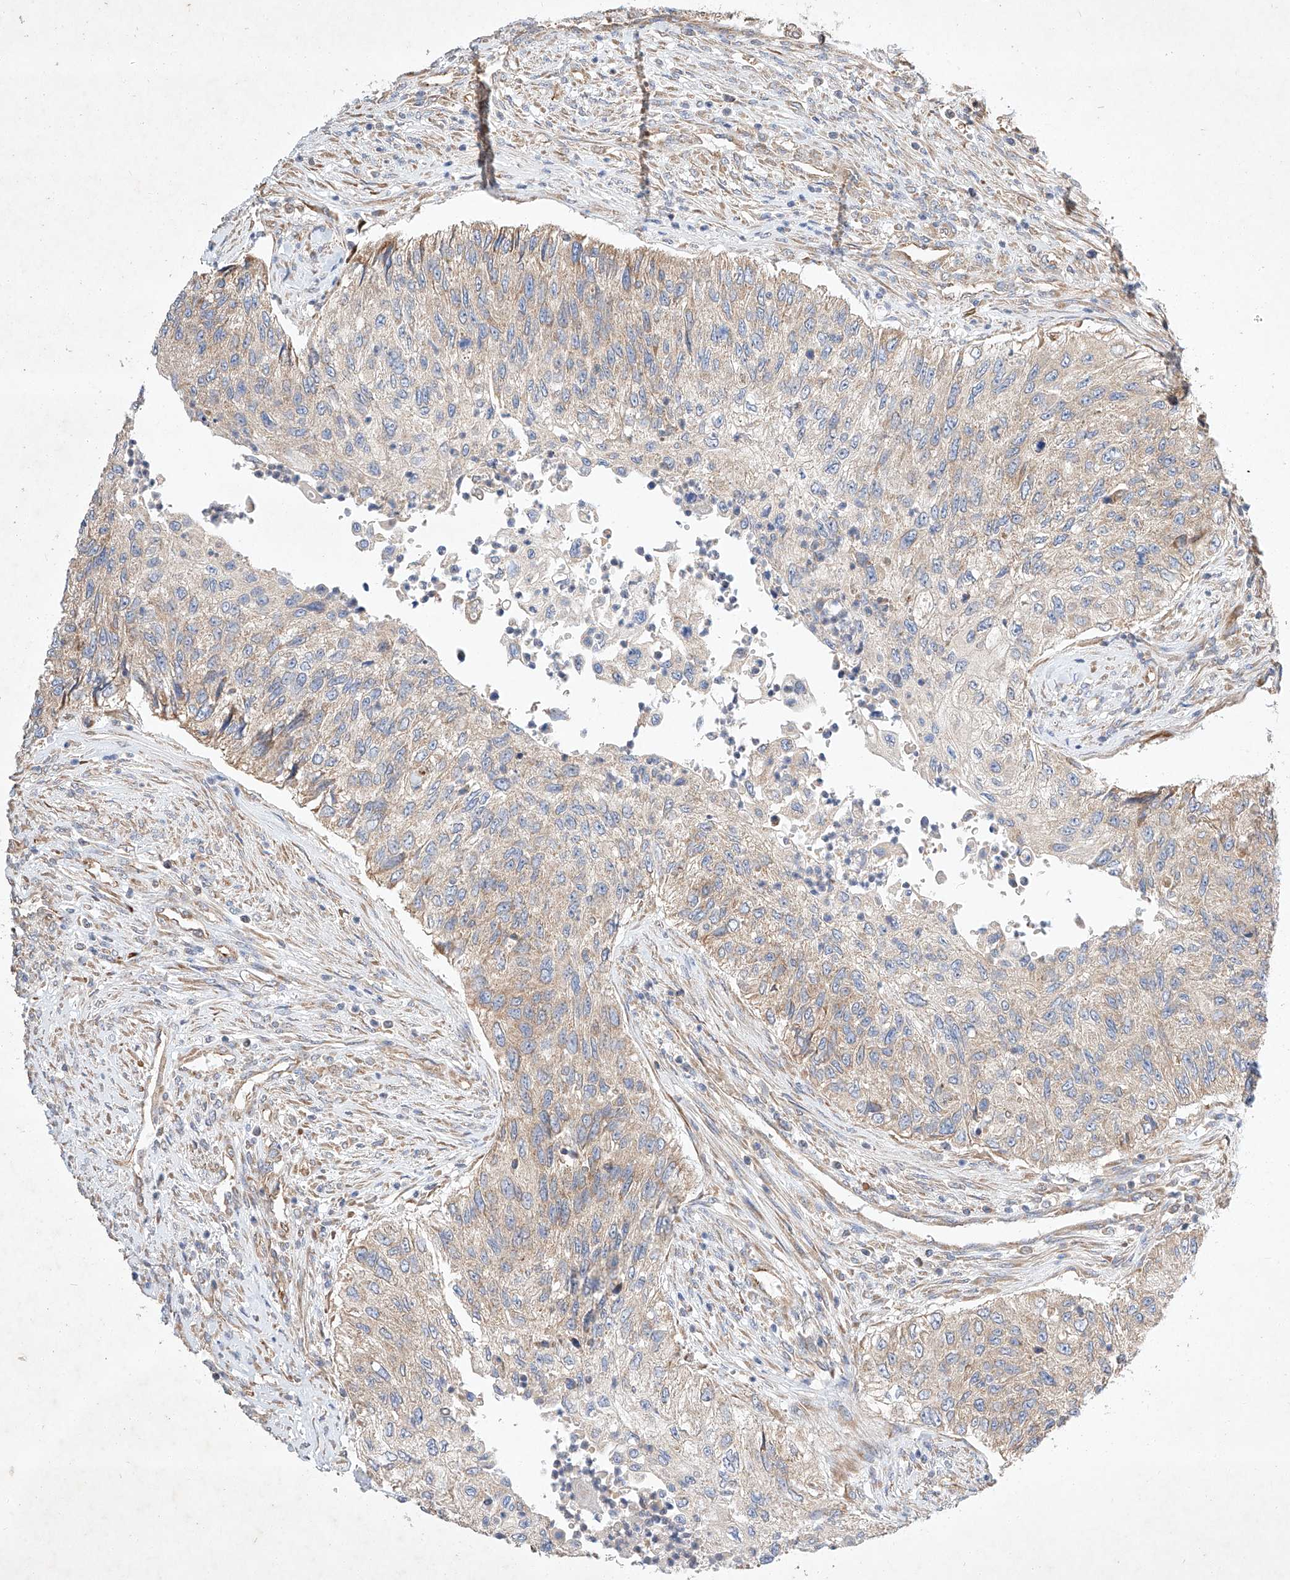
{"staining": {"intensity": "weak", "quantity": ">75%", "location": "cytoplasmic/membranous"}, "tissue": "urothelial cancer", "cell_type": "Tumor cells", "image_type": "cancer", "snomed": [{"axis": "morphology", "description": "Urothelial carcinoma, High grade"}, {"axis": "topography", "description": "Urinary bladder"}], "caption": "A photomicrograph of human high-grade urothelial carcinoma stained for a protein displays weak cytoplasmic/membranous brown staining in tumor cells.", "gene": "C6orf118", "patient": {"sex": "female", "age": 60}}